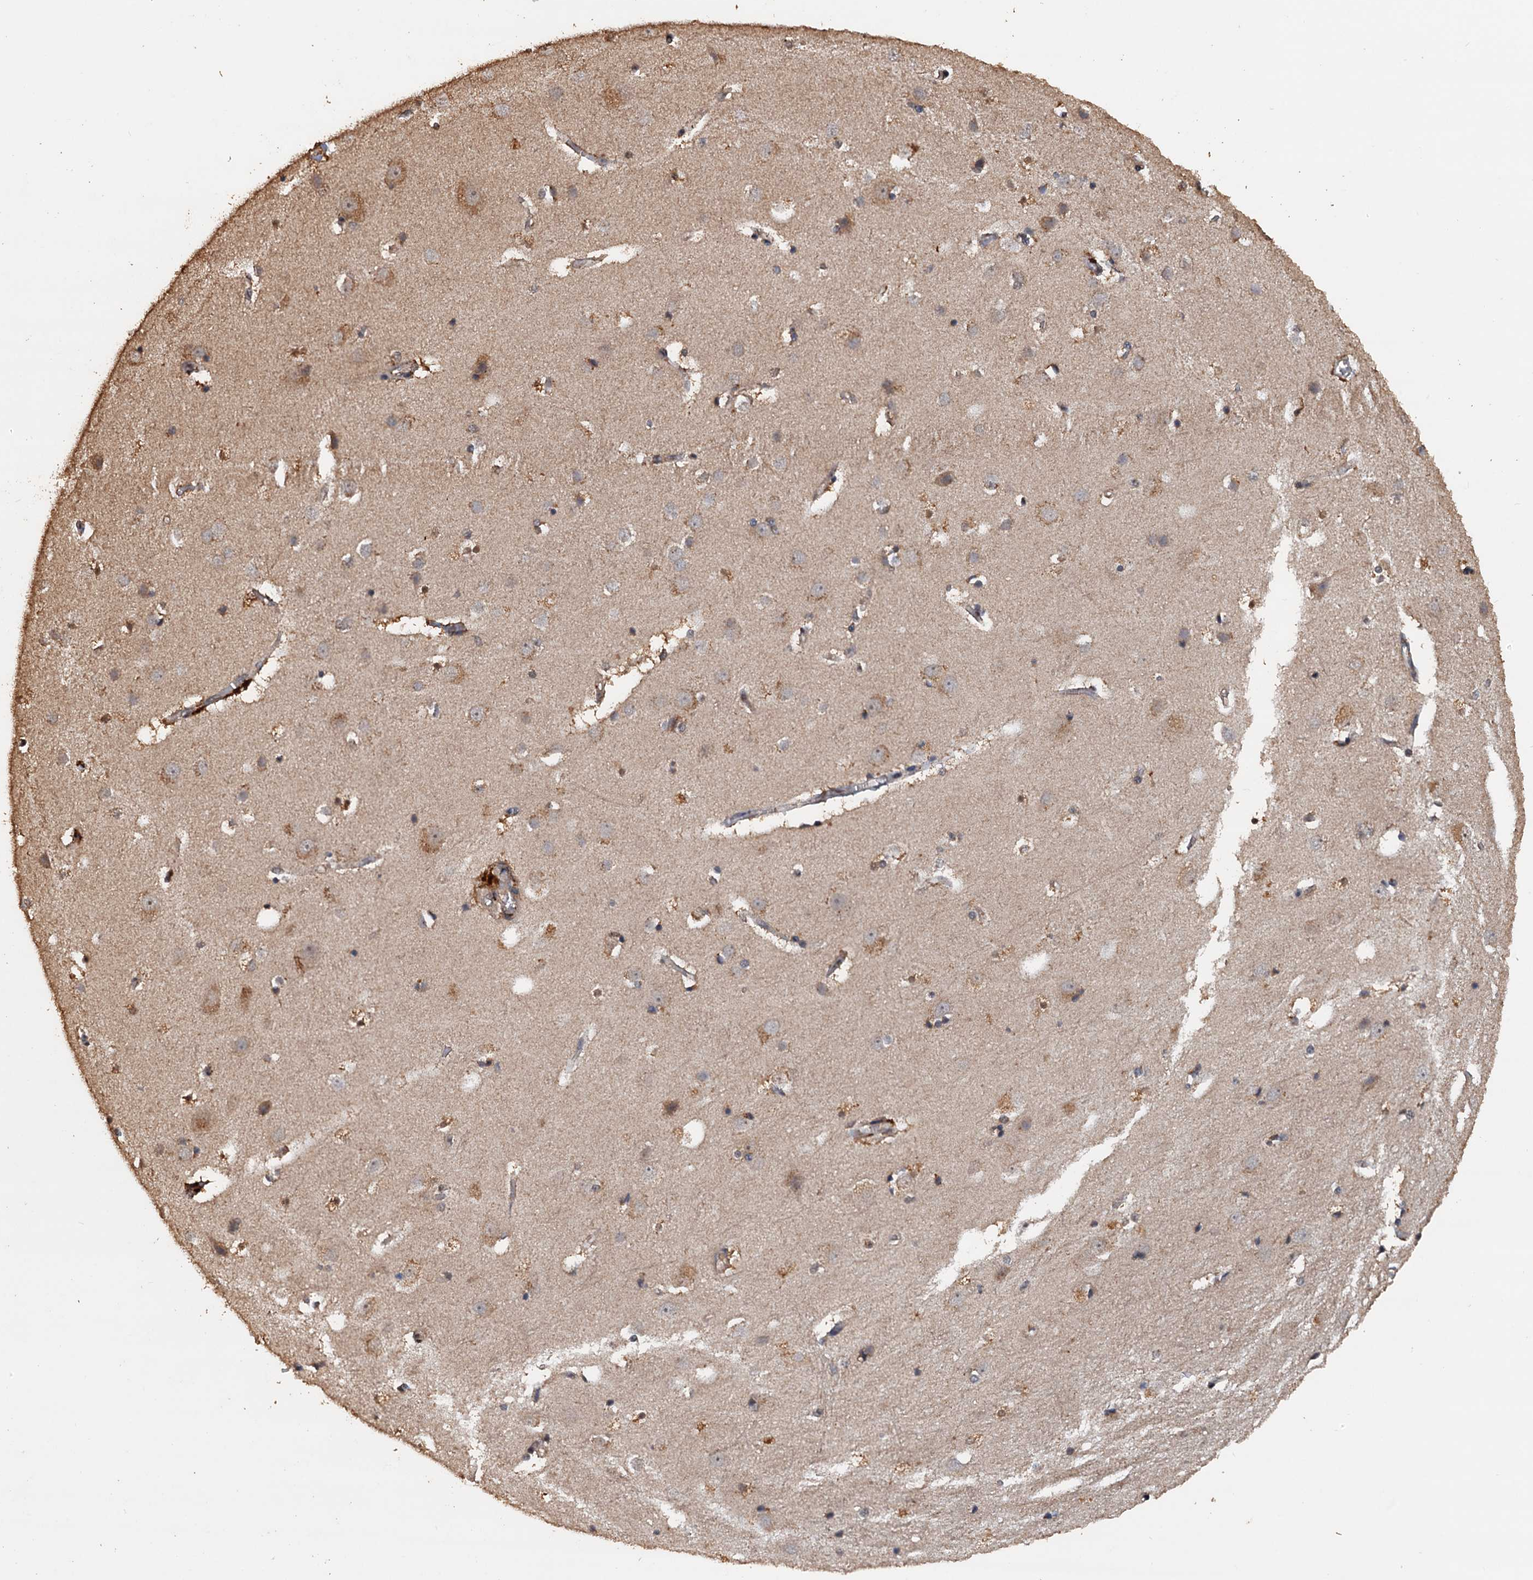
{"staining": {"intensity": "negative", "quantity": "none", "location": "none"}, "tissue": "cerebral cortex", "cell_type": "Endothelial cells", "image_type": "normal", "snomed": [{"axis": "morphology", "description": "Normal tissue, NOS"}, {"axis": "topography", "description": "Cerebral cortex"}], "caption": "Endothelial cells show no significant expression in unremarkable cerebral cortex.", "gene": "PSMD9", "patient": {"sex": "male", "age": 54}}